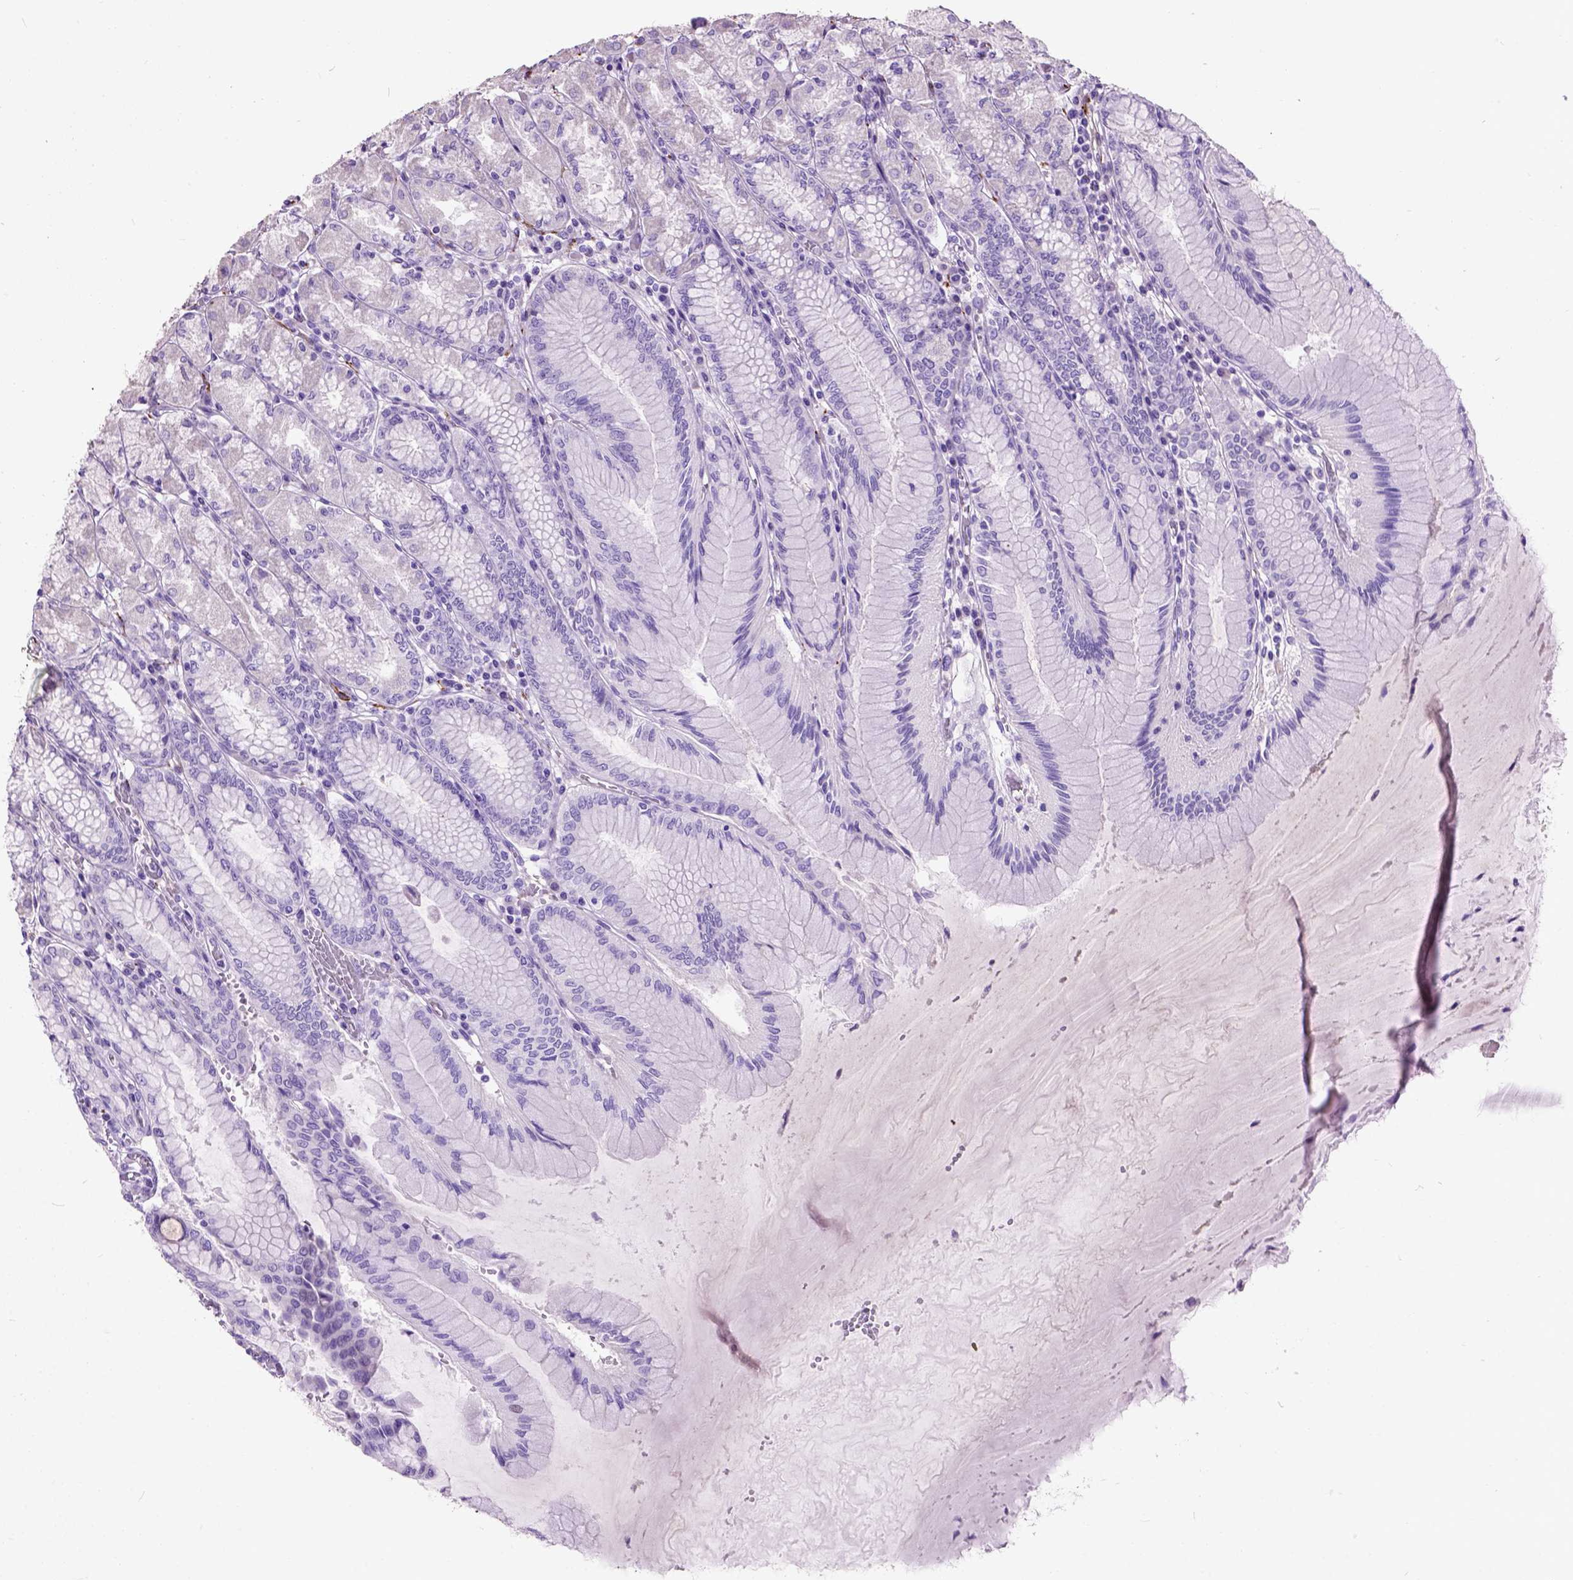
{"staining": {"intensity": "negative", "quantity": "none", "location": "none"}, "tissue": "stomach", "cell_type": "Glandular cells", "image_type": "normal", "snomed": [{"axis": "morphology", "description": "Normal tissue, NOS"}, {"axis": "topography", "description": "Stomach, upper"}], "caption": "IHC of normal stomach shows no positivity in glandular cells. (DAB IHC with hematoxylin counter stain).", "gene": "MAPT", "patient": {"sex": "male", "age": 69}}